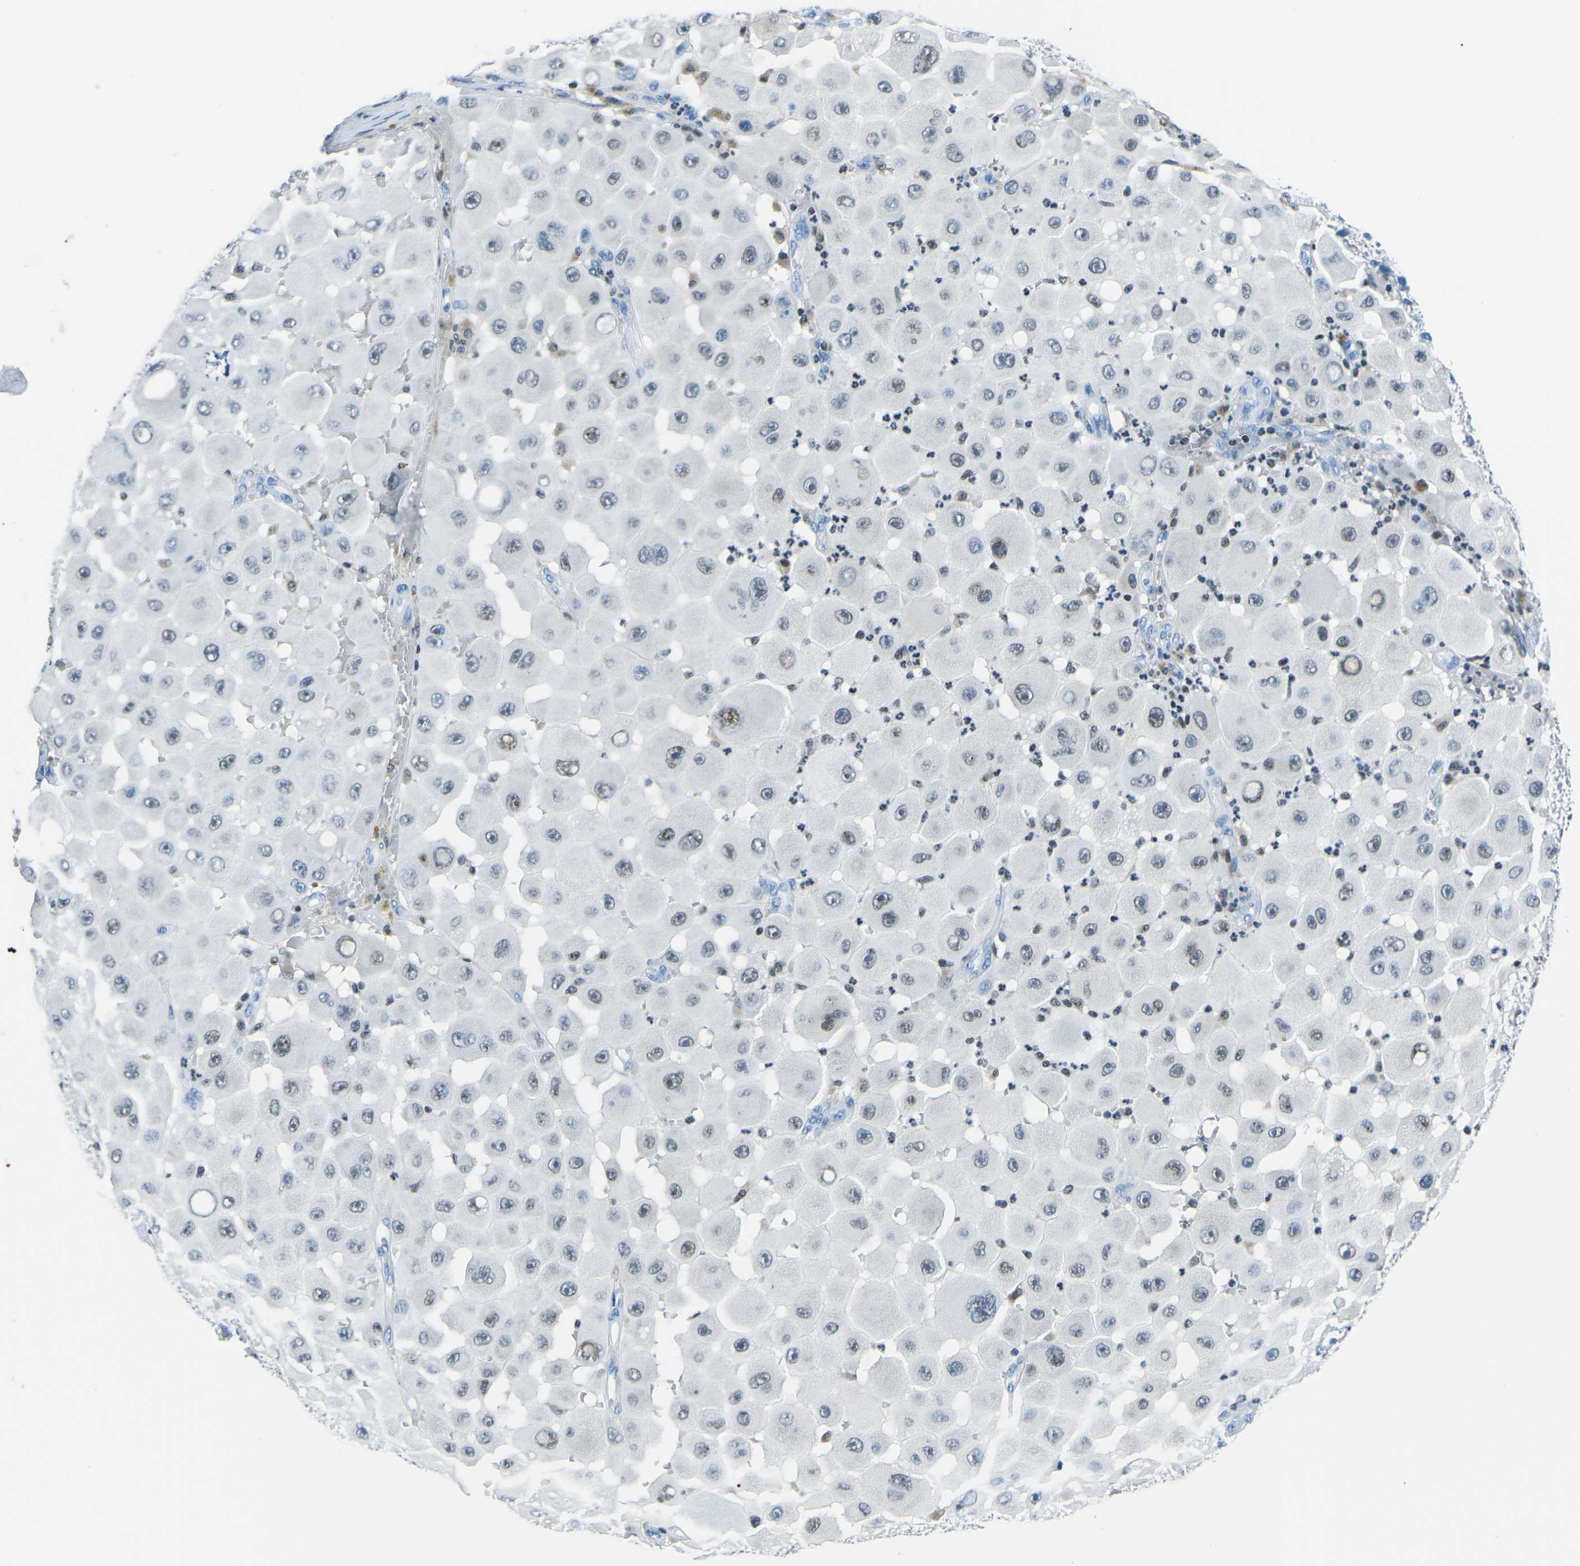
{"staining": {"intensity": "weak", "quantity": "25%-75%", "location": "nuclear"}, "tissue": "melanoma", "cell_type": "Tumor cells", "image_type": "cancer", "snomed": [{"axis": "morphology", "description": "Malignant melanoma, NOS"}, {"axis": "topography", "description": "Skin"}], "caption": "Immunohistochemical staining of human malignant melanoma exhibits weak nuclear protein staining in approximately 25%-75% of tumor cells.", "gene": "CELF2", "patient": {"sex": "female", "age": 81}}